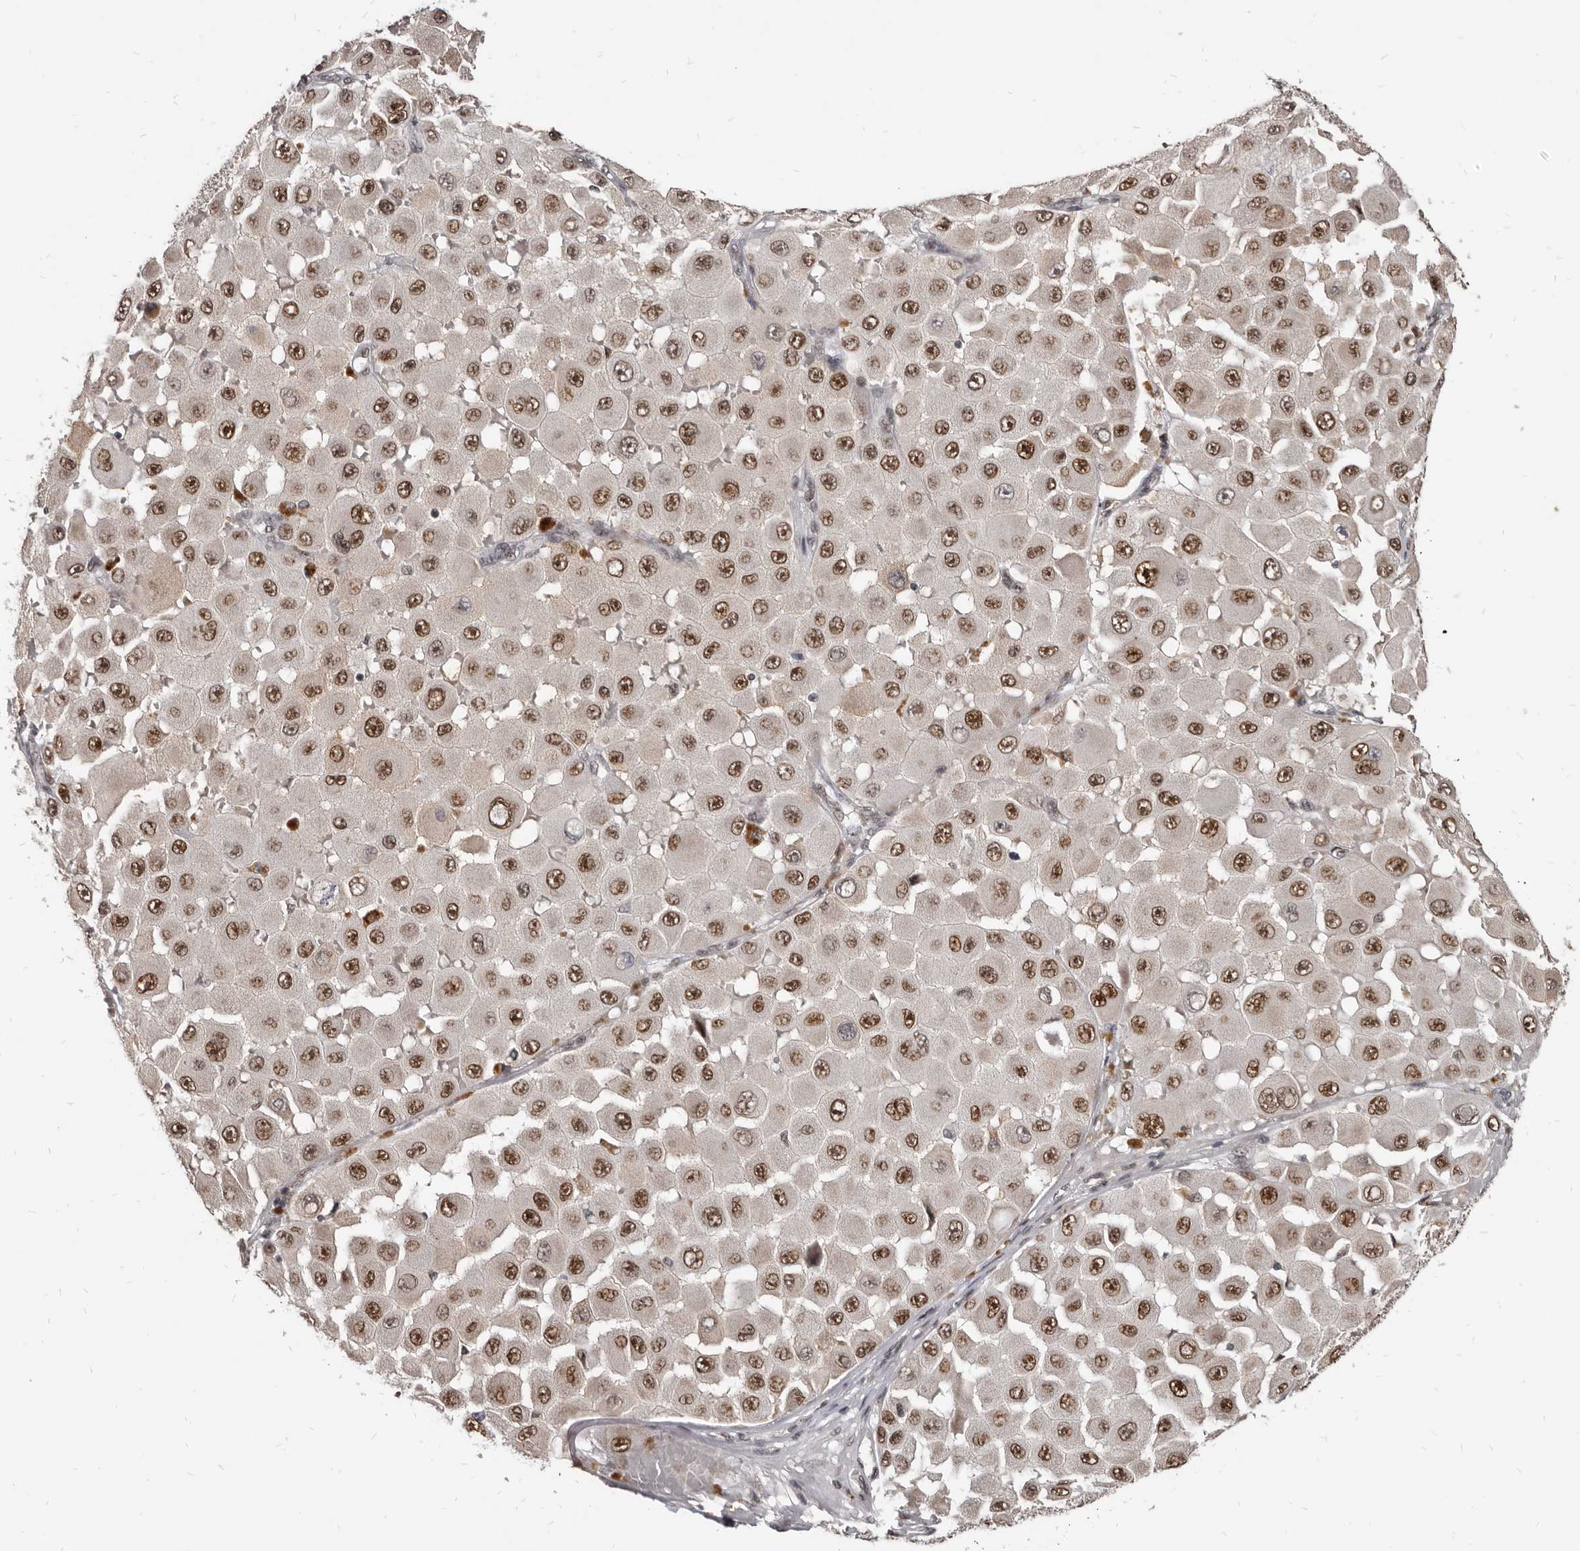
{"staining": {"intensity": "strong", "quantity": ">75%", "location": "nuclear"}, "tissue": "melanoma", "cell_type": "Tumor cells", "image_type": "cancer", "snomed": [{"axis": "morphology", "description": "Malignant melanoma, NOS"}, {"axis": "topography", "description": "Skin"}], "caption": "This image shows immunohistochemistry (IHC) staining of human malignant melanoma, with high strong nuclear positivity in about >75% of tumor cells.", "gene": "ATF5", "patient": {"sex": "female", "age": 81}}